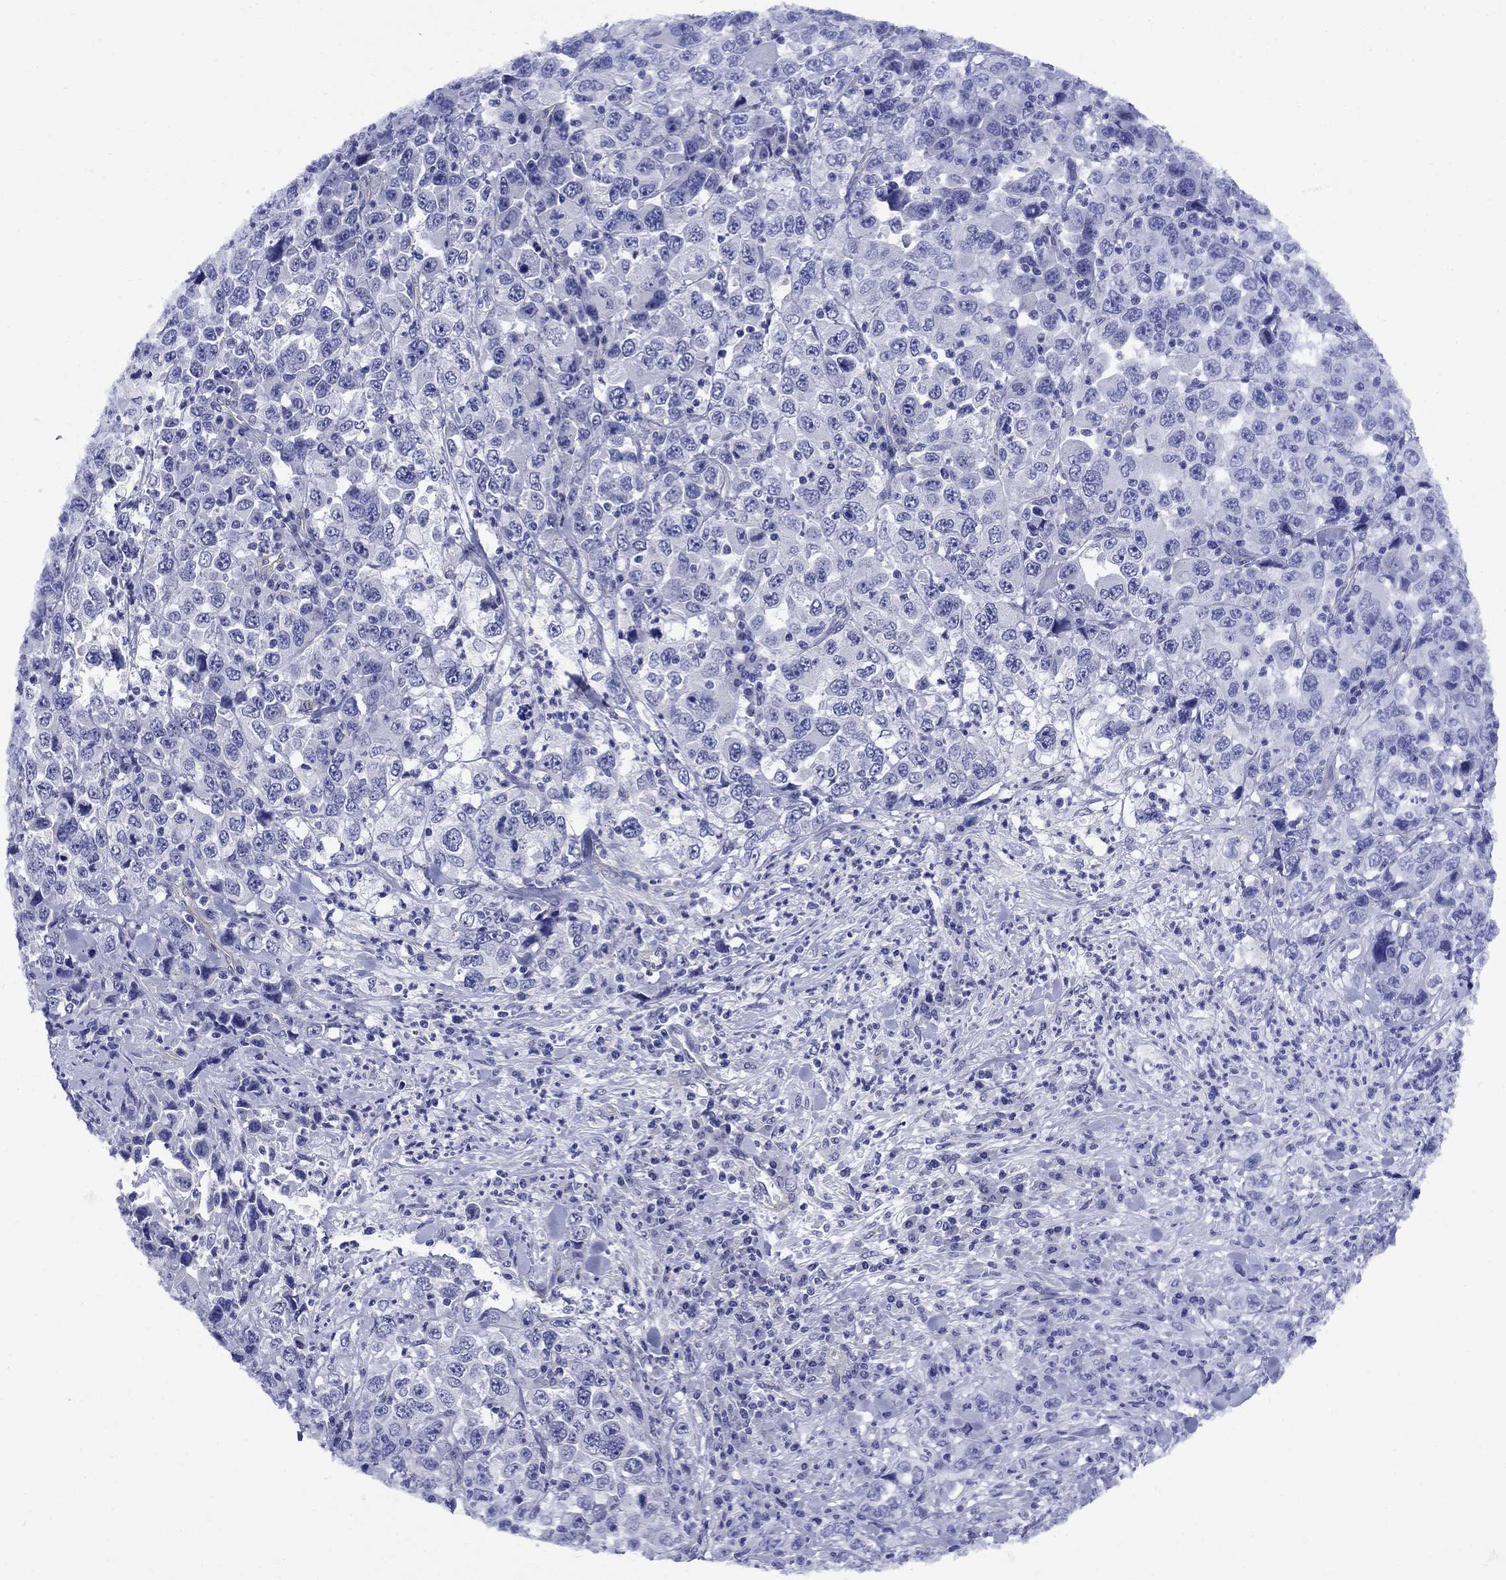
{"staining": {"intensity": "negative", "quantity": "none", "location": "none"}, "tissue": "stomach cancer", "cell_type": "Tumor cells", "image_type": "cancer", "snomed": [{"axis": "morphology", "description": "Normal tissue, NOS"}, {"axis": "morphology", "description": "Adenocarcinoma, NOS"}, {"axis": "topography", "description": "Stomach, upper"}, {"axis": "topography", "description": "Stomach"}], "caption": "Adenocarcinoma (stomach) was stained to show a protein in brown. There is no significant staining in tumor cells.", "gene": "SMCP", "patient": {"sex": "male", "age": 59}}